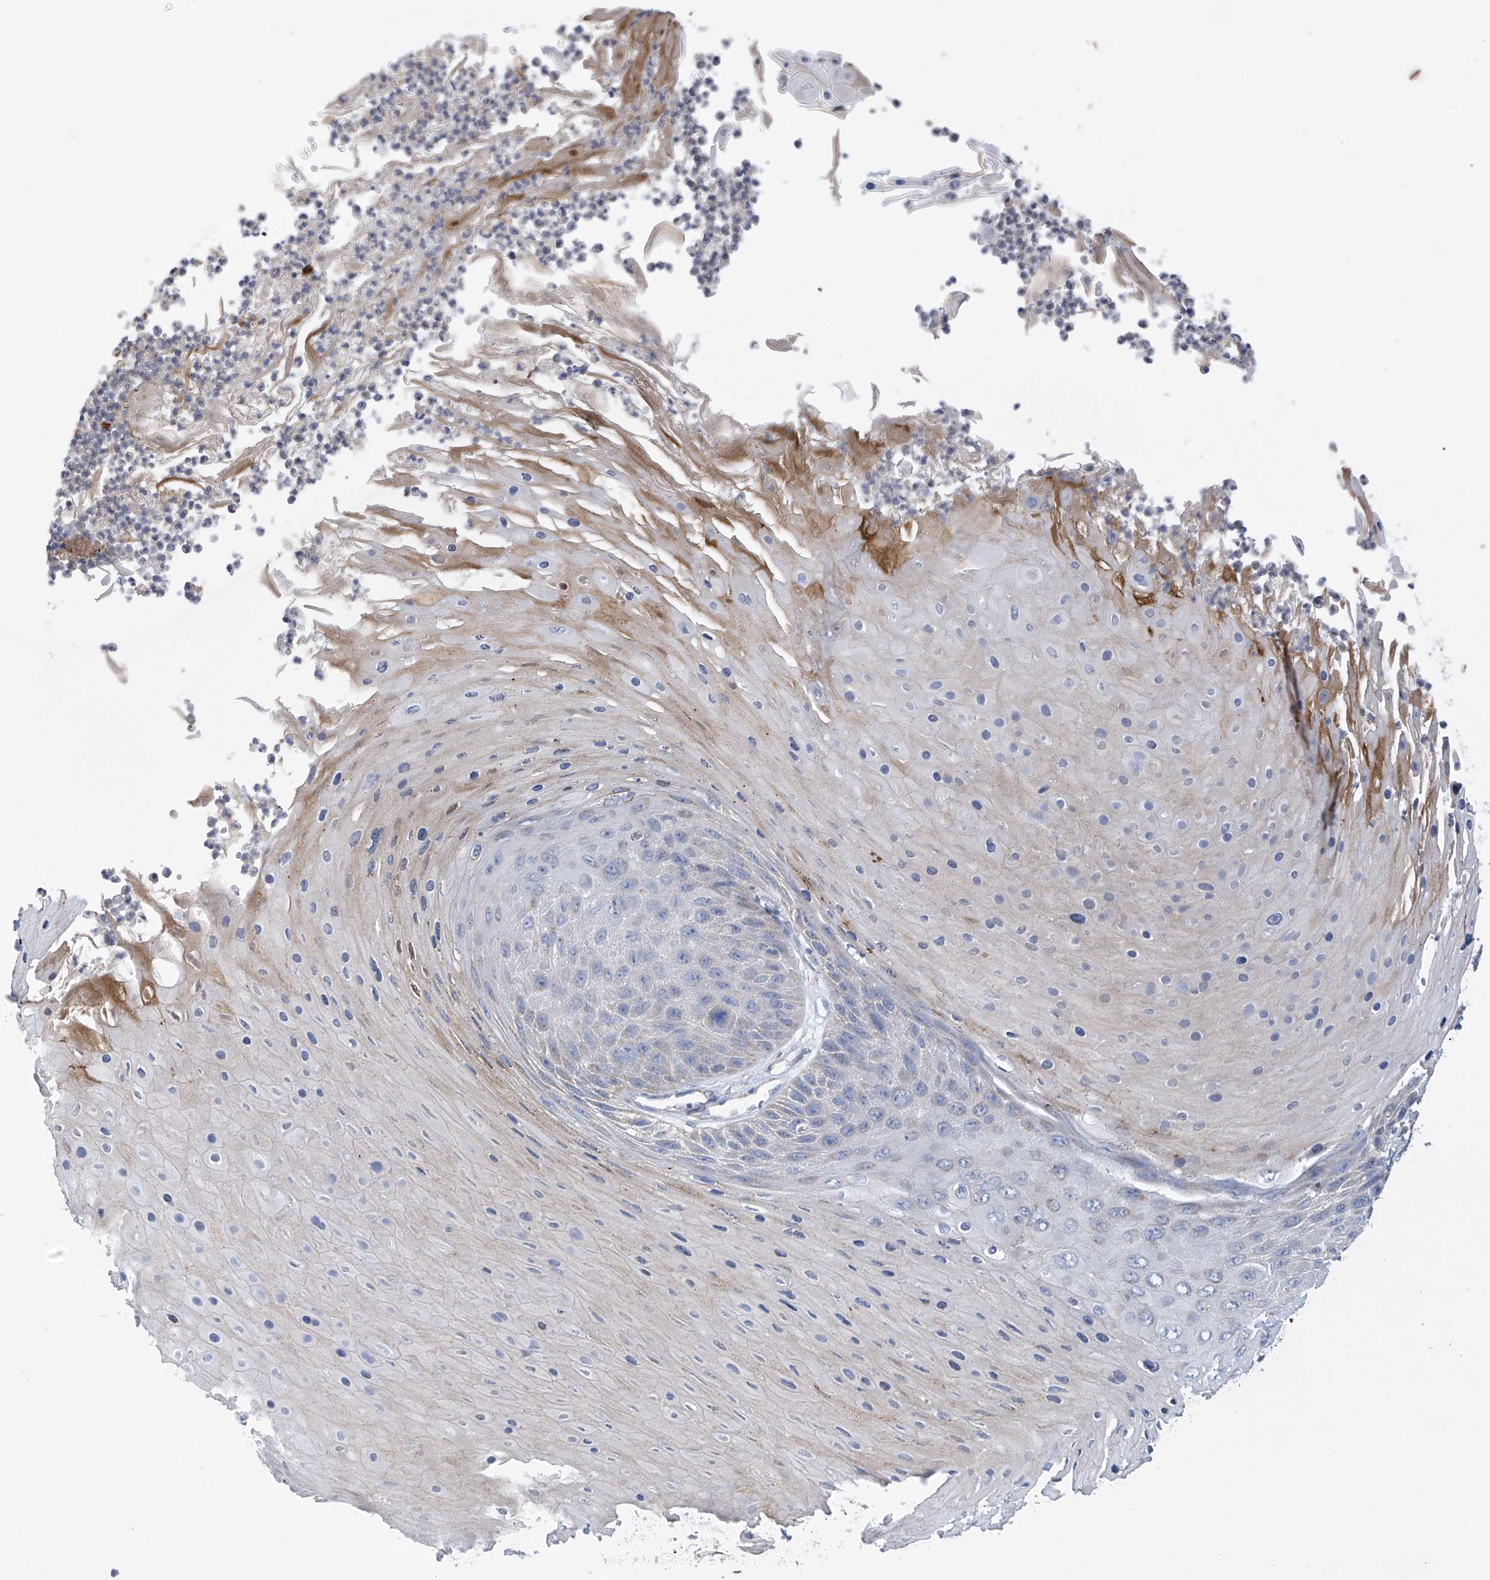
{"staining": {"intensity": "negative", "quantity": "none", "location": "none"}, "tissue": "skin cancer", "cell_type": "Tumor cells", "image_type": "cancer", "snomed": [{"axis": "morphology", "description": "Squamous cell carcinoma, NOS"}, {"axis": "topography", "description": "Skin"}], "caption": "Tumor cells show no significant positivity in skin cancer.", "gene": "SLCO4A1", "patient": {"sex": "female", "age": 88}}